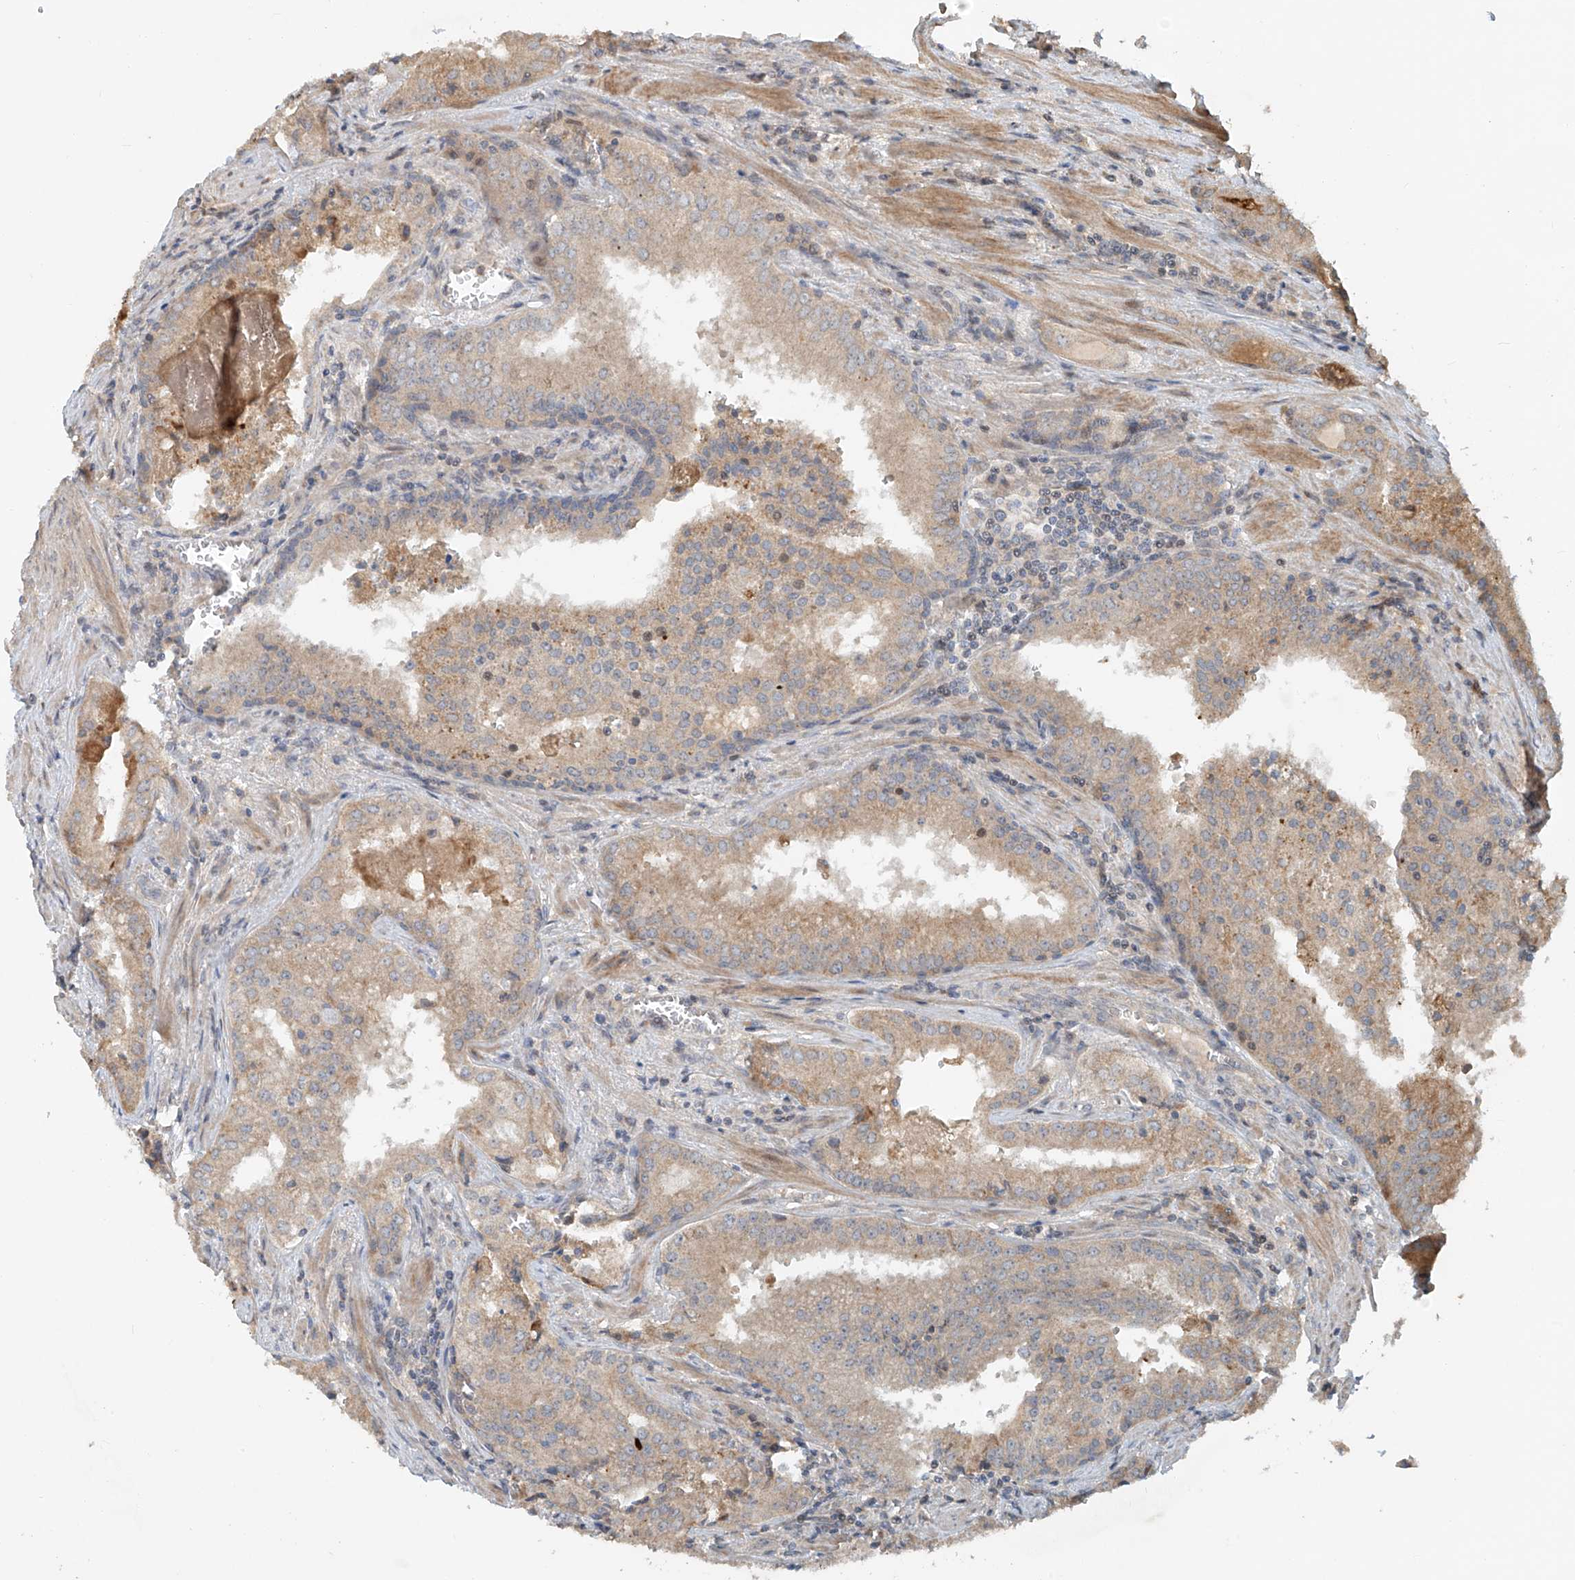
{"staining": {"intensity": "moderate", "quantity": "25%-75%", "location": "cytoplasmic/membranous"}, "tissue": "prostate cancer", "cell_type": "Tumor cells", "image_type": "cancer", "snomed": [{"axis": "morphology", "description": "Adenocarcinoma, High grade"}, {"axis": "topography", "description": "Prostate"}], "caption": "Protein staining exhibits moderate cytoplasmic/membranous positivity in about 25%-75% of tumor cells in prostate cancer.", "gene": "TMEM61", "patient": {"sex": "male", "age": 68}}